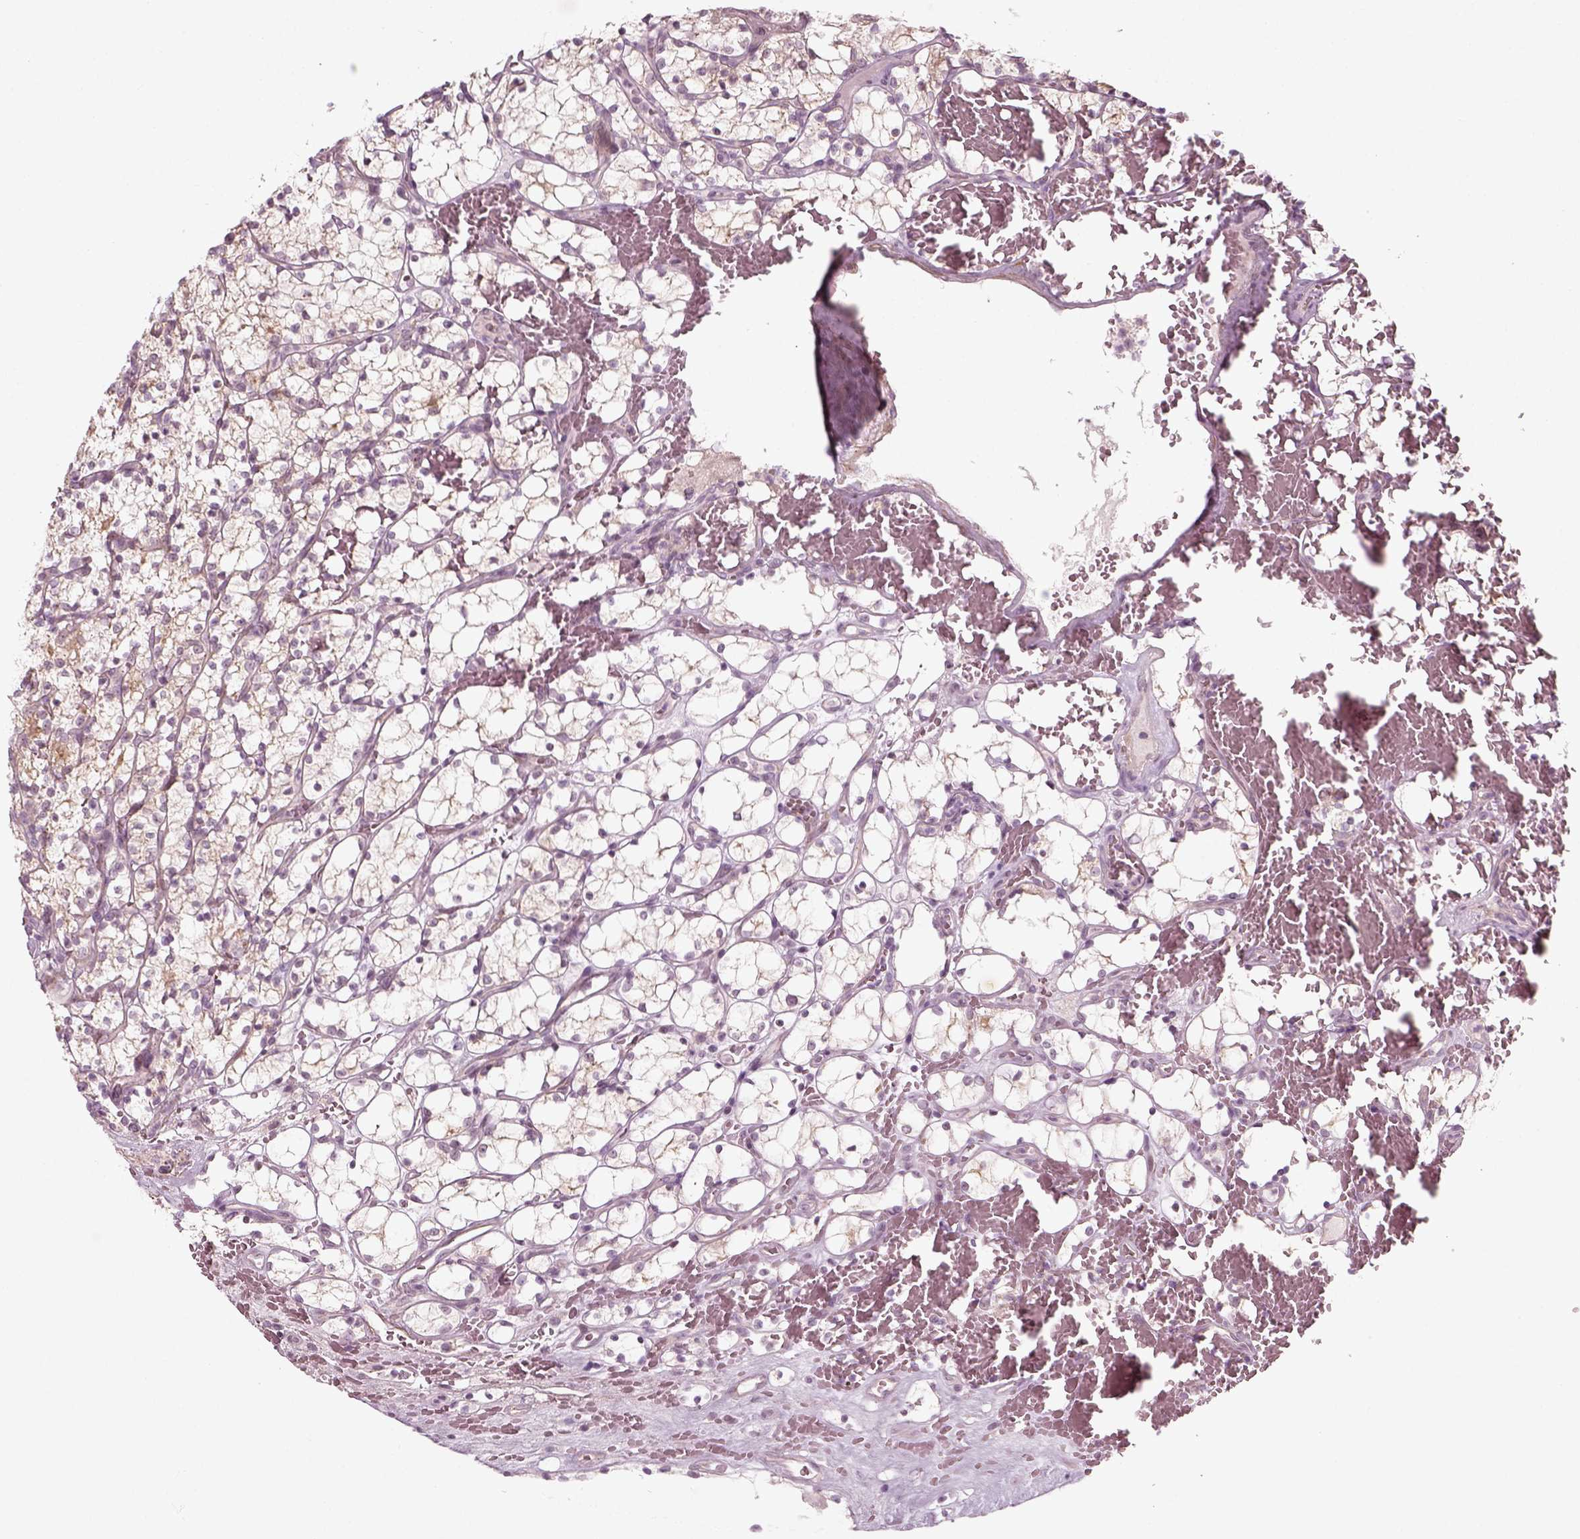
{"staining": {"intensity": "negative", "quantity": "none", "location": "none"}, "tissue": "renal cancer", "cell_type": "Tumor cells", "image_type": "cancer", "snomed": [{"axis": "morphology", "description": "Adenocarcinoma, NOS"}, {"axis": "topography", "description": "Kidney"}], "caption": "Renal adenocarcinoma was stained to show a protein in brown. There is no significant positivity in tumor cells. (DAB IHC visualized using brightfield microscopy, high magnification).", "gene": "MLIP", "patient": {"sex": "female", "age": 69}}